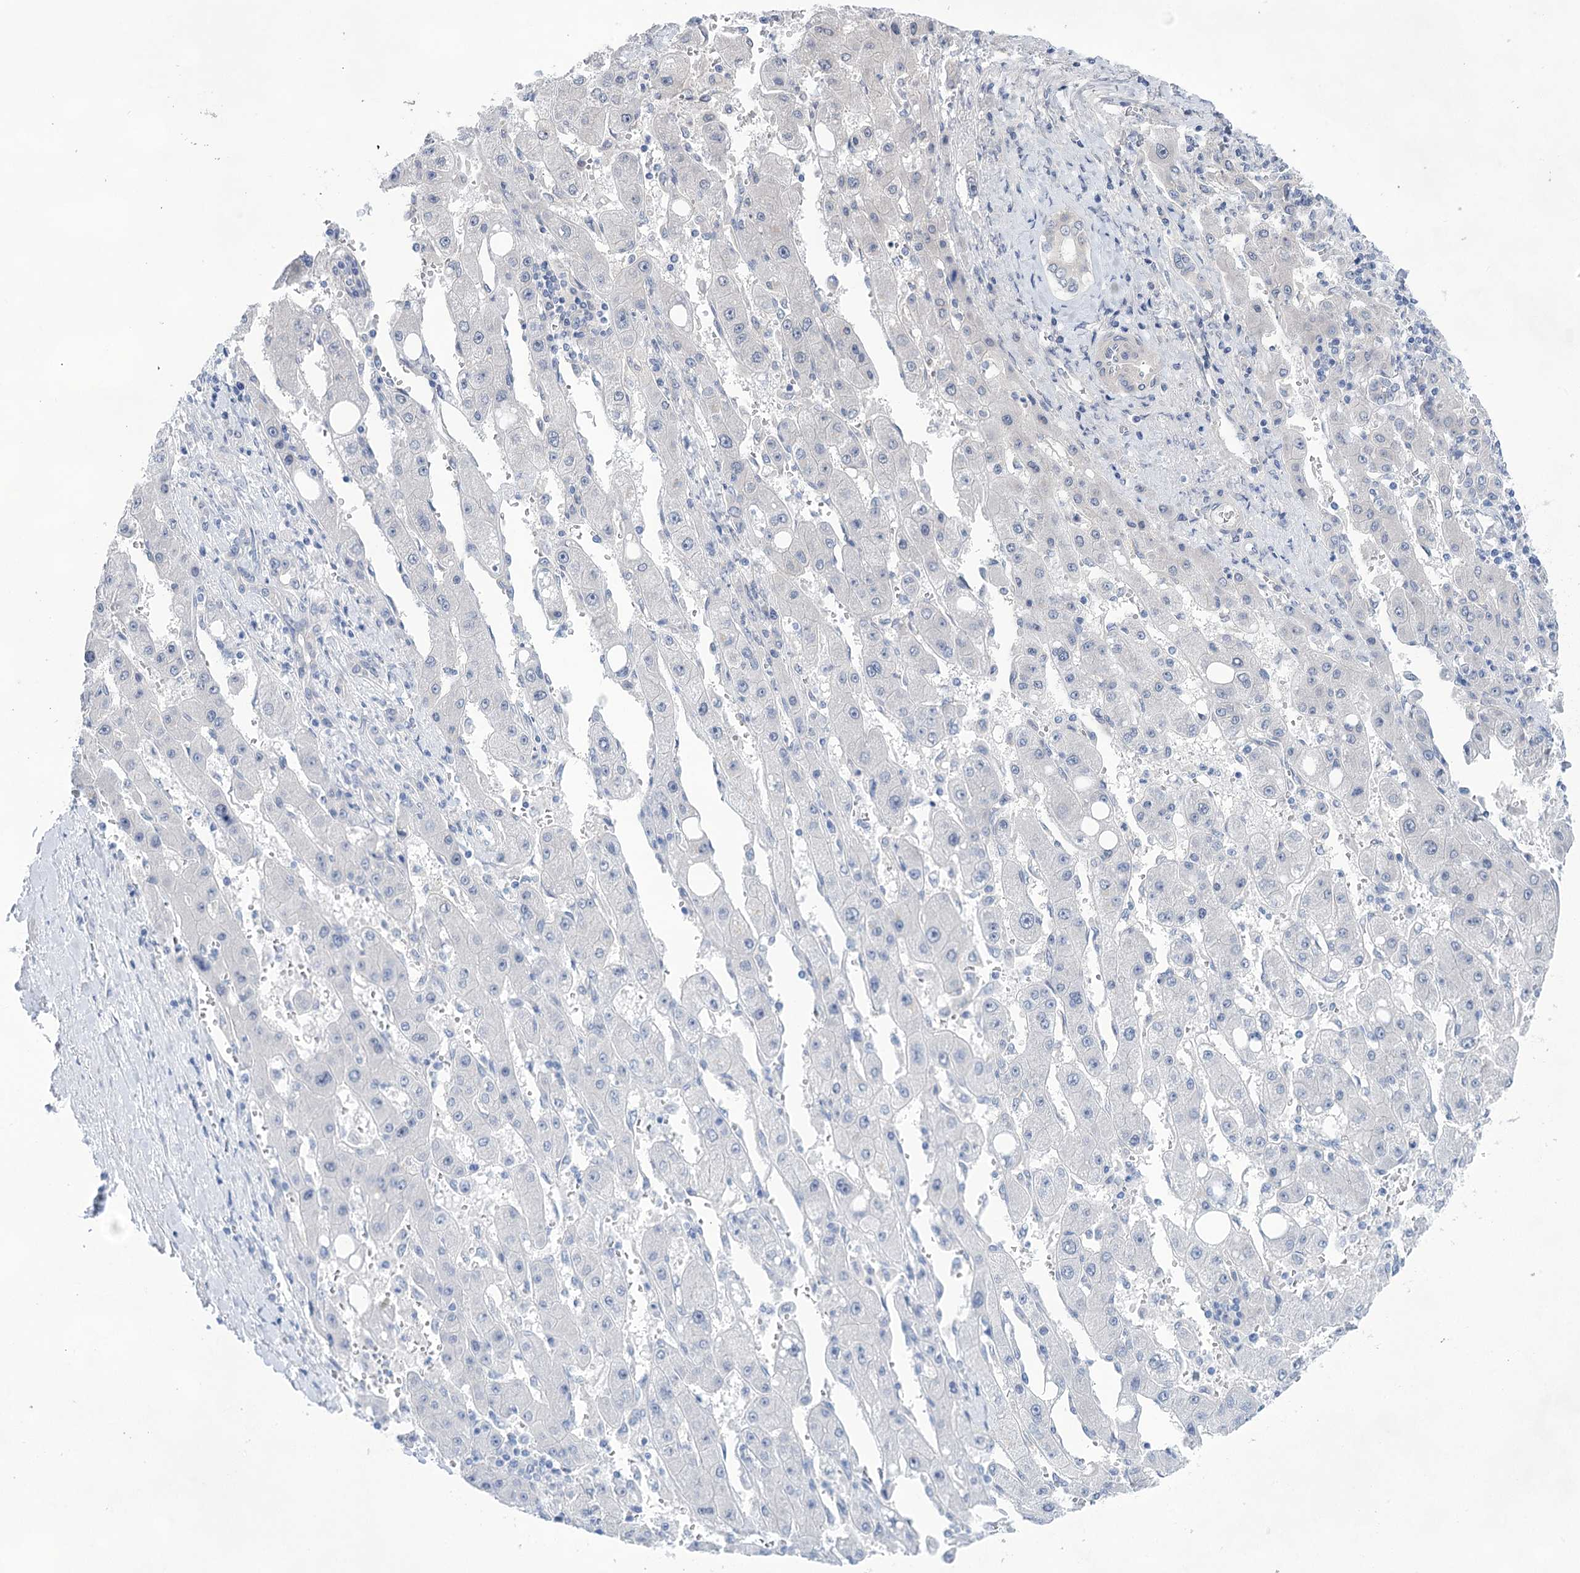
{"staining": {"intensity": "negative", "quantity": "none", "location": "none"}, "tissue": "liver cancer", "cell_type": "Tumor cells", "image_type": "cancer", "snomed": [{"axis": "morphology", "description": "Carcinoma, Hepatocellular, NOS"}, {"axis": "topography", "description": "Liver"}], "caption": "High power microscopy histopathology image of an IHC histopathology image of liver hepatocellular carcinoma, revealing no significant expression in tumor cells.", "gene": "LALBA", "patient": {"sex": "female", "age": 73}}